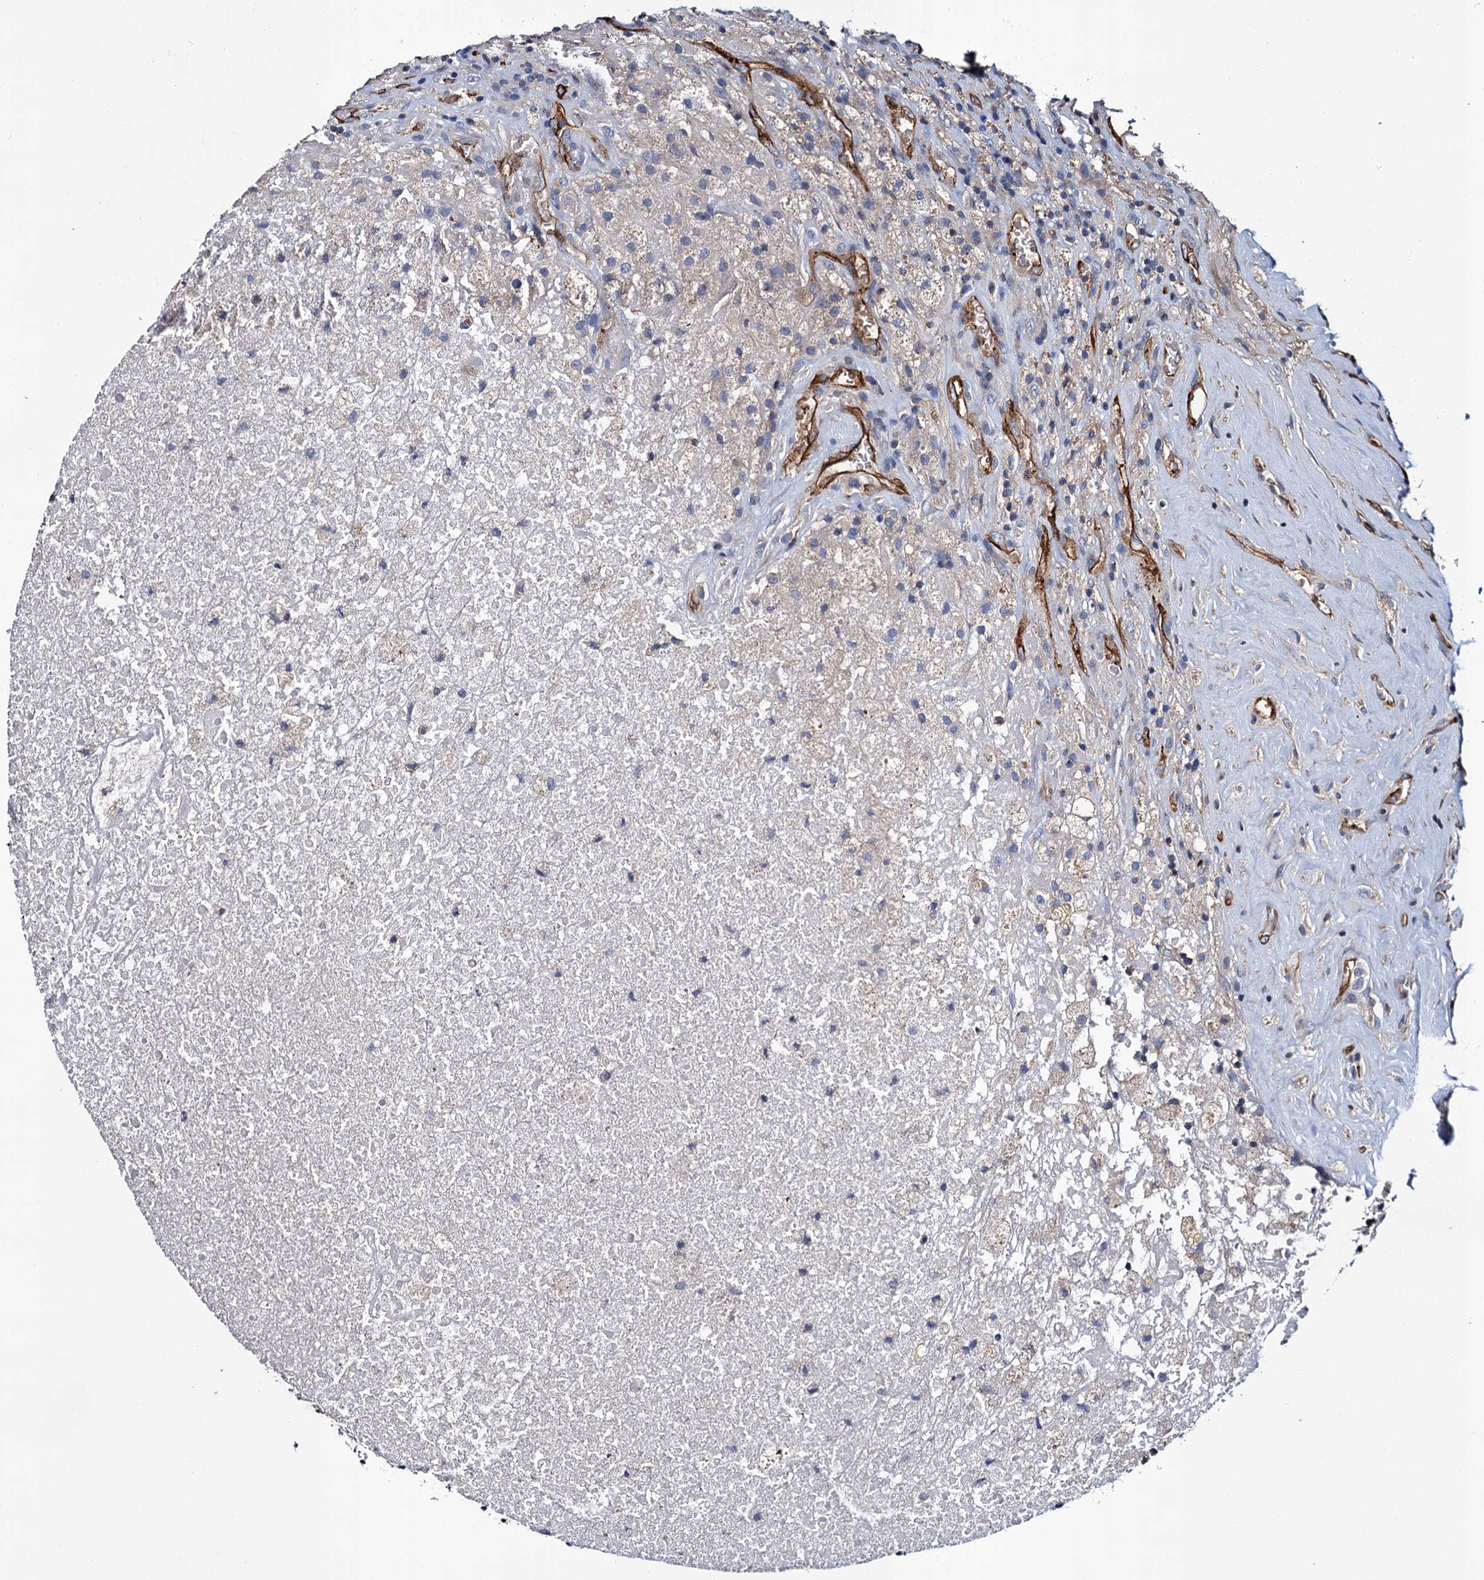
{"staining": {"intensity": "weak", "quantity": "25%-75%", "location": "cytoplasmic/membranous"}, "tissue": "glioma", "cell_type": "Tumor cells", "image_type": "cancer", "snomed": [{"axis": "morphology", "description": "Glioma, malignant, High grade"}, {"axis": "topography", "description": "Brain"}], "caption": "Glioma stained with a brown dye shows weak cytoplasmic/membranous positive expression in about 25%-75% of tumor cells.", "gene": "CACNA1C", "patient": {"sex": "male", "age": 69}}